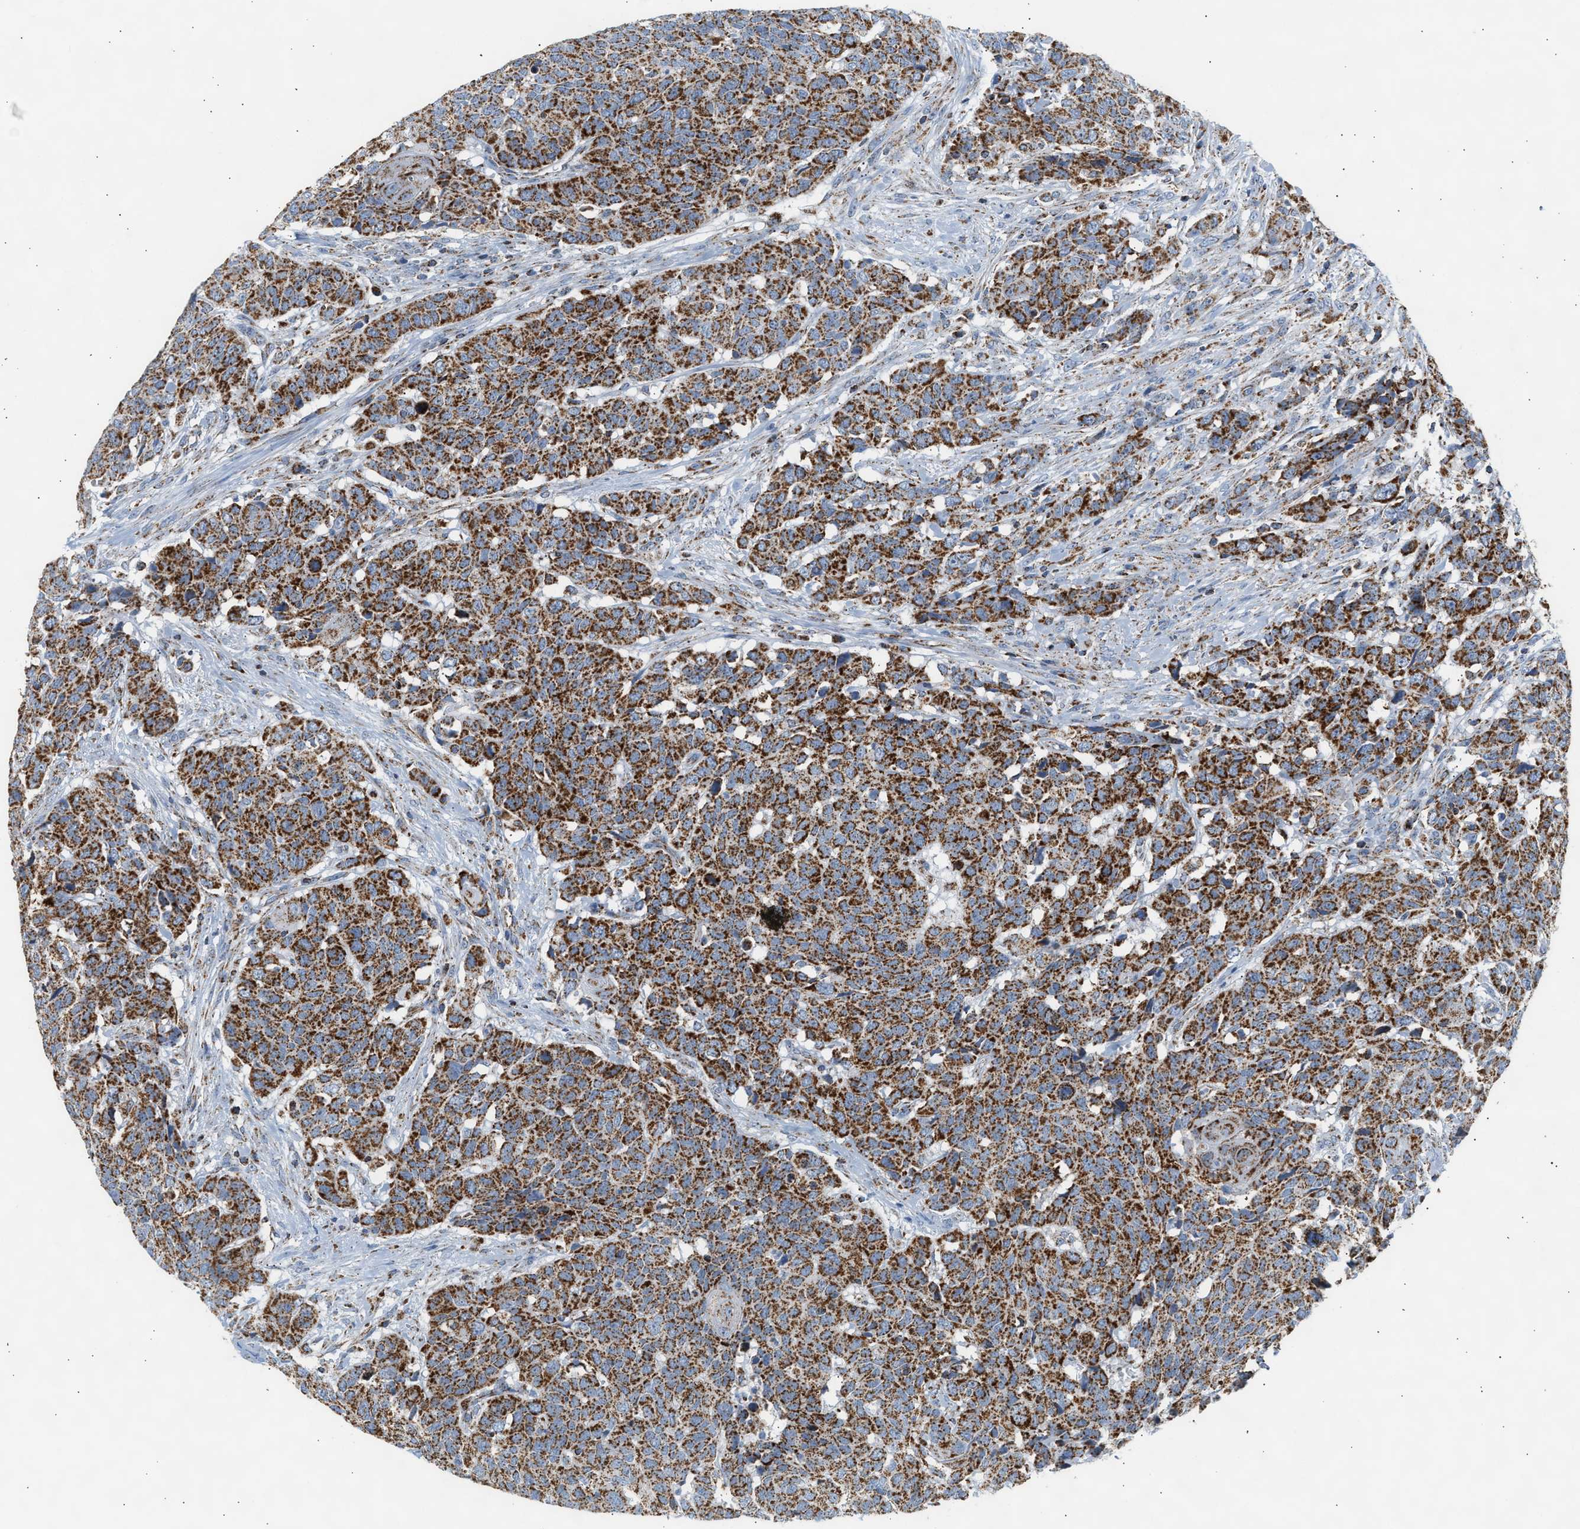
{"staining": {"intensity": "strong", "quantity": ">75%", "location": "cytoplasmic/membranous"}, "tissue": "head and neck cancer", "cell_type": "Tumor cells", "image_type": "cancer", "snomed": [{"axis": "morphology", "description": "Squamous cell carcinoma, NOS"}, {"axis": "topography", "description": "Head-Neck"}], "caption": "Brown immunohistochemical staining in head and neck cancer (squamous cell carcinoma) shows strong cytoplasmic/membranous staining in approximately >75% of tumor cells.", "gene": "OGDH", "patient": {"sex": "male", "age": 66}}